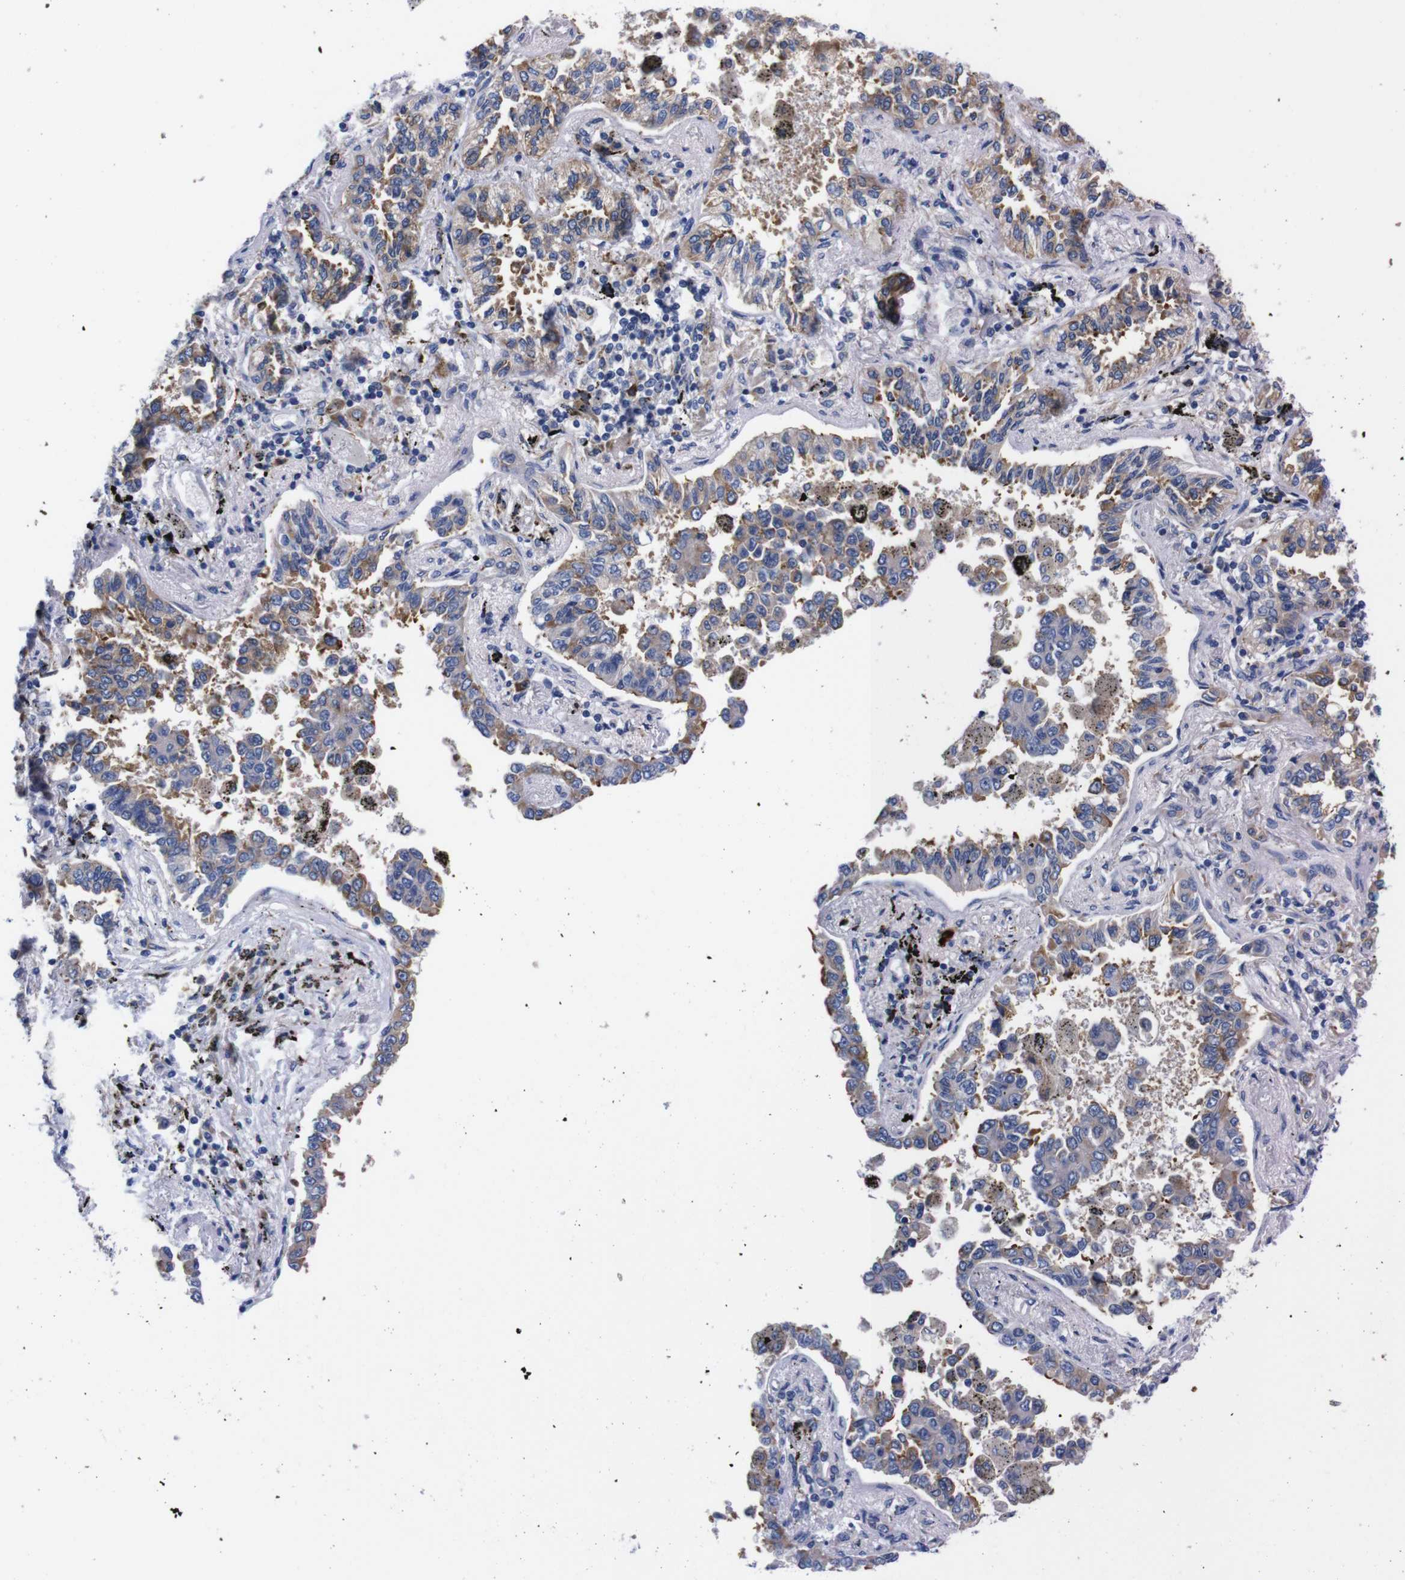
{"staining": {"intensity": "moderate", "quantity": "<25%", "location": "cytoplasmic/membranous"}, "tissue": "lung cancer", "cell_type": "Tumor cells", "image_type": "cancer", "snomed": [{"axis": "morphology", "description": "Normal tissue, NOS"}, {"axis": "morphology", "description": "Adenocarcinoma, NOS"}, {"axis": "topography", "description": "Lung"}], "caption": "Protein positivity by immunohistochemistry displays moderate cytoplasmic/membranous staining in approximately <25% of tumor cells in adenocarcinoma (lung).", "gene": "NEBL", "patient": {"sex": "male", "age": 59}}